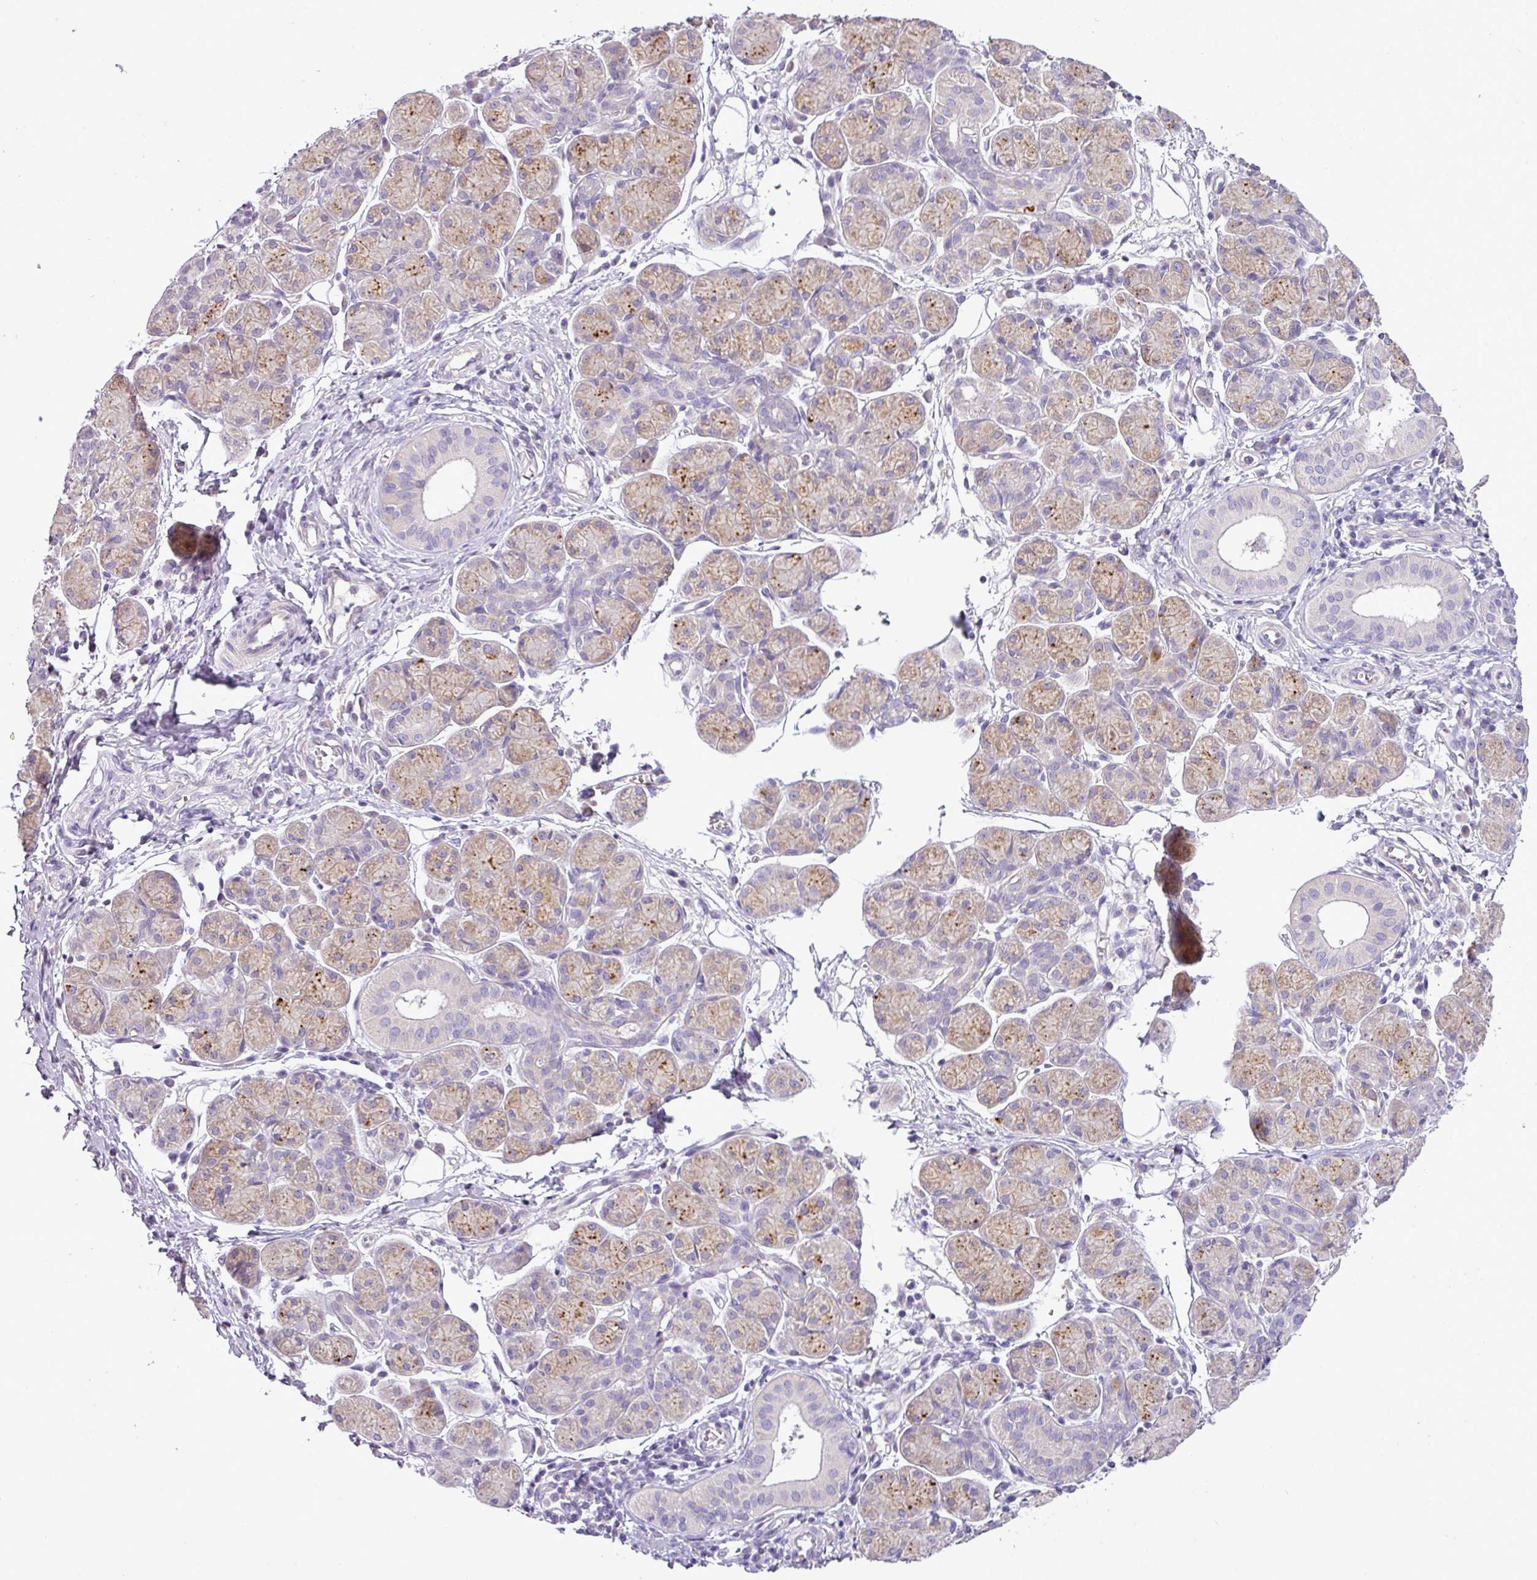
{"staining": {"intensity": "moderate", "quantity": "25%-75%", "location": "cytoplasmic/membranous"}, "tissue": "salivary gland", "cell_type": "Glandular cells", "image_type": "normal", "snomed": [{"axis": "morphology", "description": "Normal tissue, NOS"}, {"axis": "morphology", "description": "Inflammation, NOS"}, {"axis": "topography", "description": "Lymph node"}, {"axis": "topography", "description": "Salivary gland"}], "caption": "Salivary gland stained with immunohistochemistry displays moderate cytoplasmic/membranous staining in about 25%-75% of glandular cells.", "gene": "BRINP2", "patient": {"sex": "male", "age": 3}}